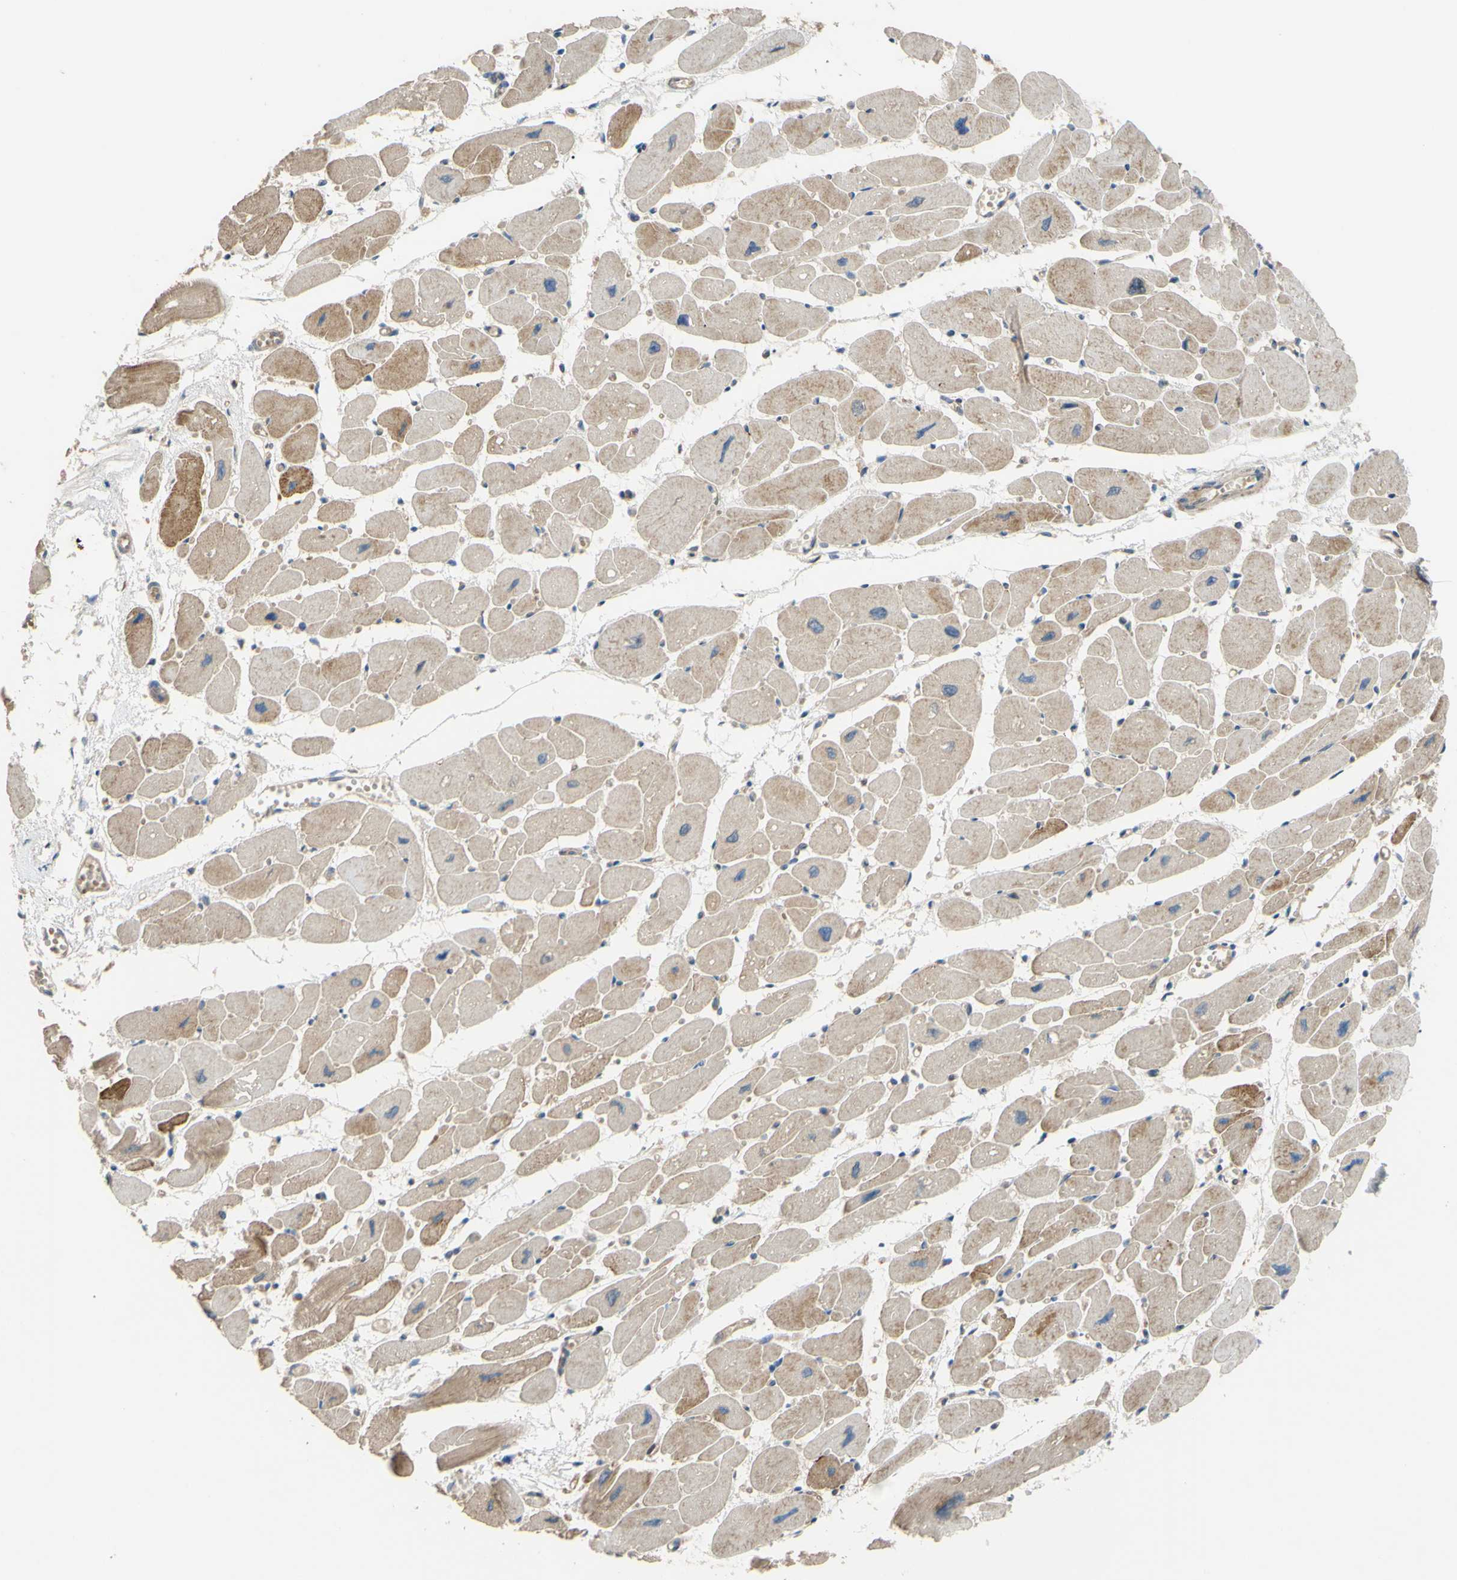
{"staining": {"intensity": "weak", "quantity": "25%-75%", "location": "cytoplasmic/membranous"}, "tissue": "heart muscle", "cell_type": "Cardiomyocytes", "image_type": "normal", "snomed": [{"axis": "morphology", "description": "Normal tissue, NOS"}, {"axis": "topography", "description": "Heart"}], "caption": "Immunohistochemical staining of unremarkable human heart muscle exhibits 25%-75% levels of weak cytoplasmic/membranous protein staining in approximately 25%-75% of cardiomyocytes.", "gene": "SPTLC1", "patient": {"sex": "female", "age": 54}}